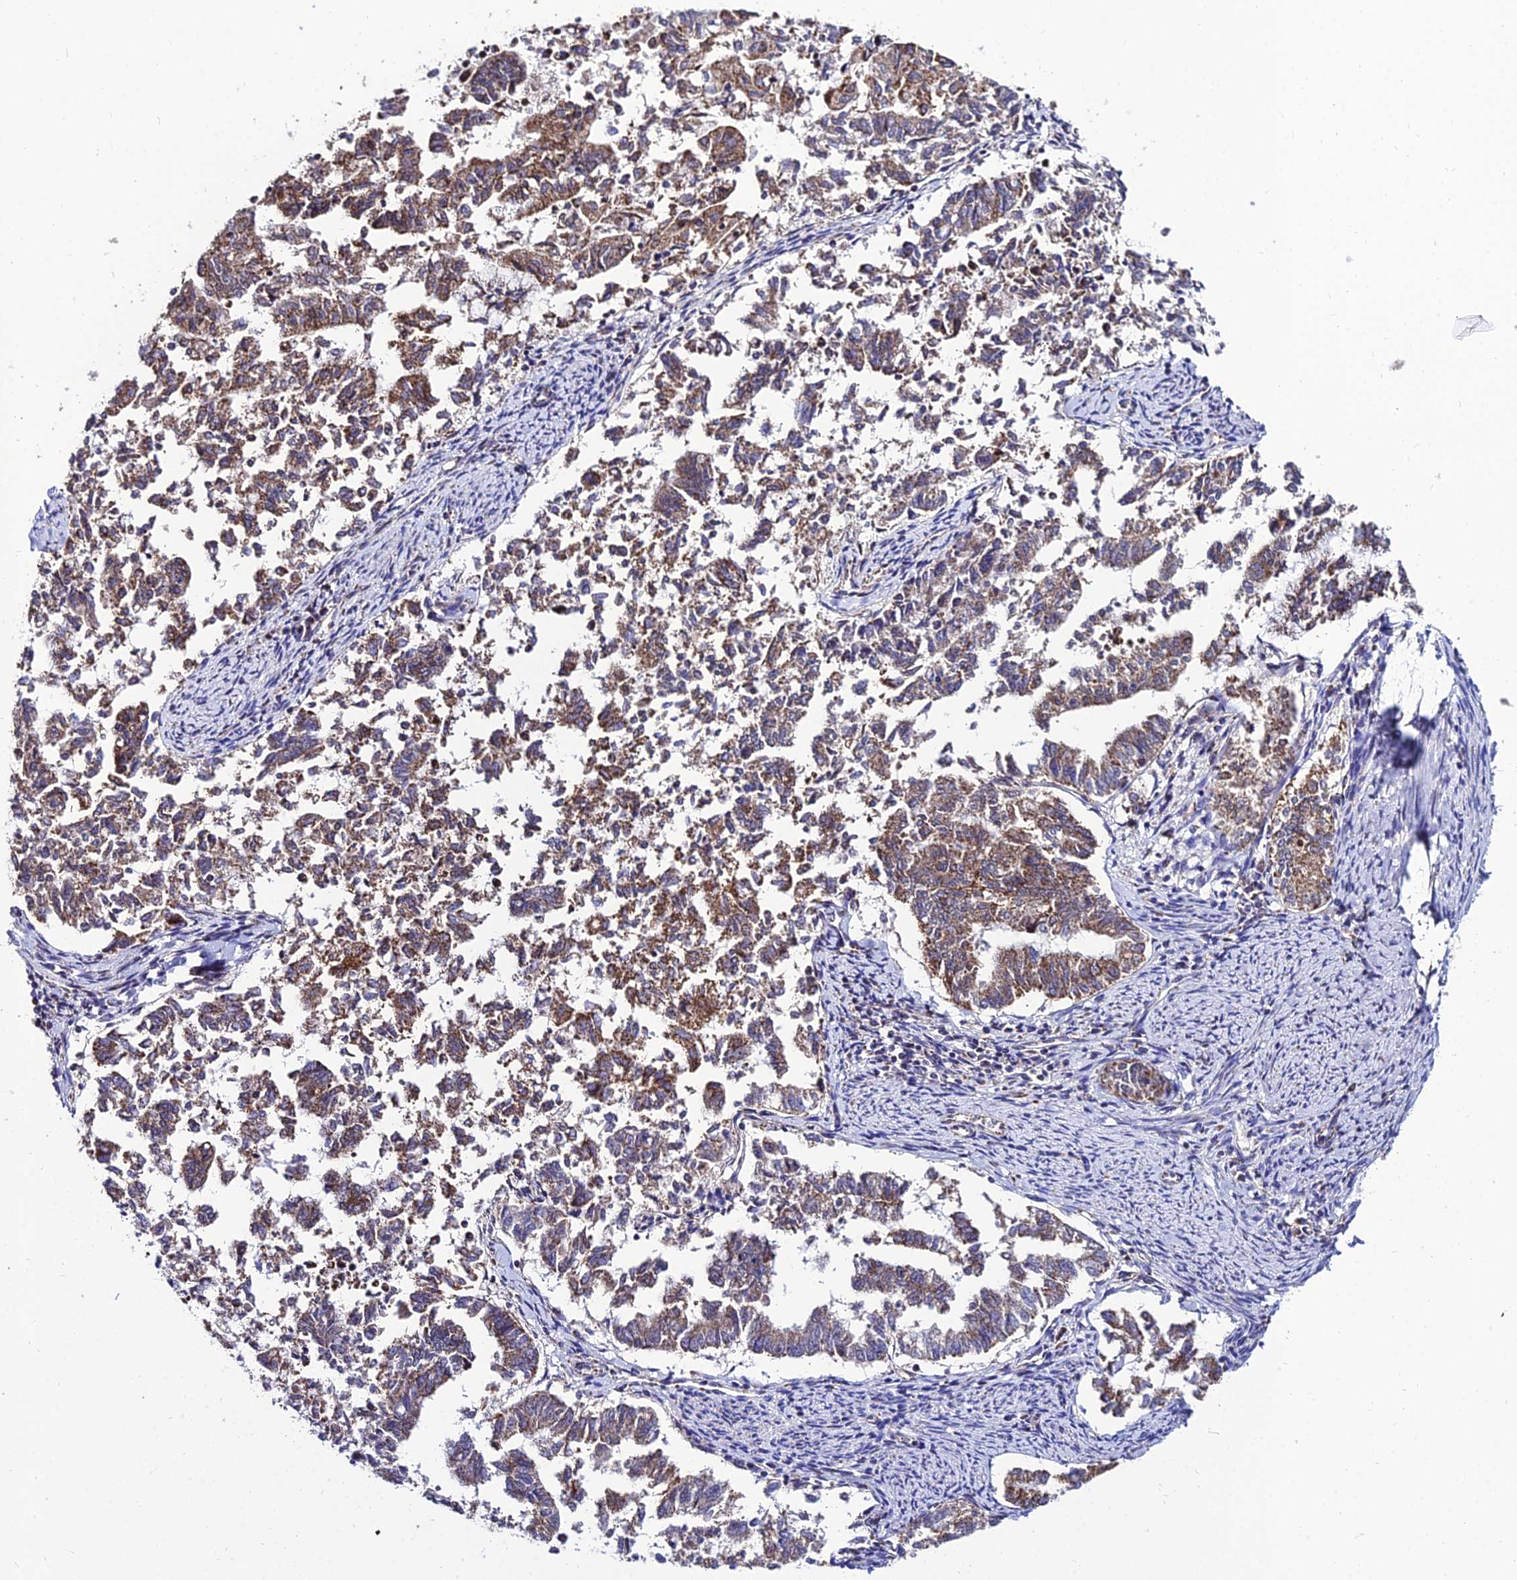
{"staining": {"intensity": "moderate", "quantity": "25%-75%", "location": "cytoplasmic/membranous"}, "tissue": "endometrial cancer", "cell_type": "Tumor cells", "image_type": "cancer", "snomed": [{"axis": "morphology", "description": "Adenocarcinoma, NOS"}, {"axis": "topography", "description": "Endometrium"}], "caption": "Protein analysis of endometrial cancer tissue shows moderate cytoplasmic/membranous expression in approximately 25%-75% of tumor cells.", "gene": "PSMD2", "patient": {"sex": "female", "age": 79}}